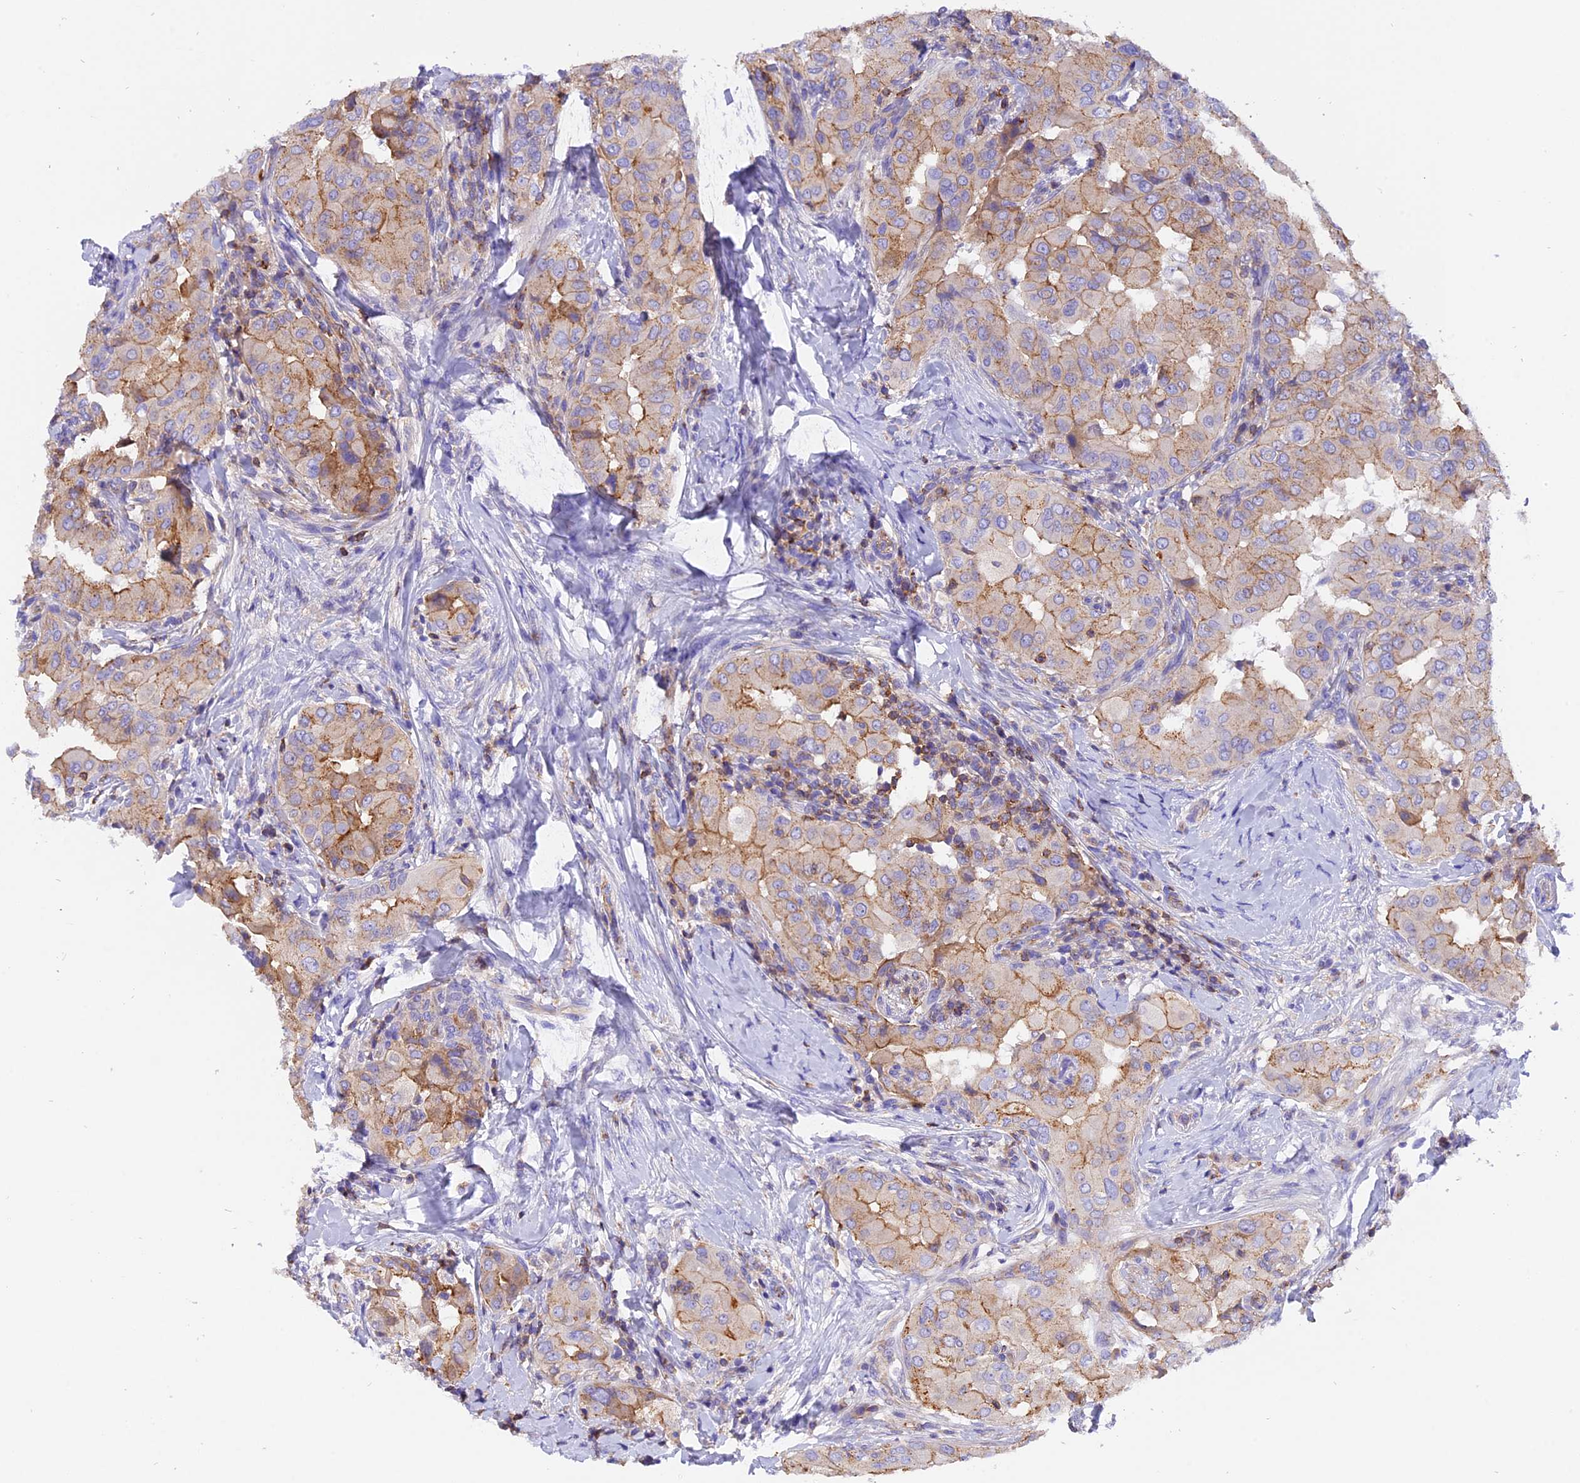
{"staining": {"intensity": "moderate", "quantity": "25%-75%", "location": "cytoplasmic/membranous"}, "tissue": "thyroid cancer", "cell_type": "Tumor cells", "image_type": "cancer", "snomed": [{"axis": "morphology", "description": "Papillary adenocarcinoma, NOS"}, {"axis": "topography", "description": "Thyroid gland"}], "caption": "Brown immunohistochemical staining in human papillary adenocarcinoma (thyroid) exhibits moderate cytoplasmic/membranous staining in about 25%-75% of tumor cells. (Stains: DAB in brown, nuclei in blue, Microscopy: brightfield microscopy at high magnification).", "gene": "FAM193A", "patient": {"sex": "male", "age": 33}}